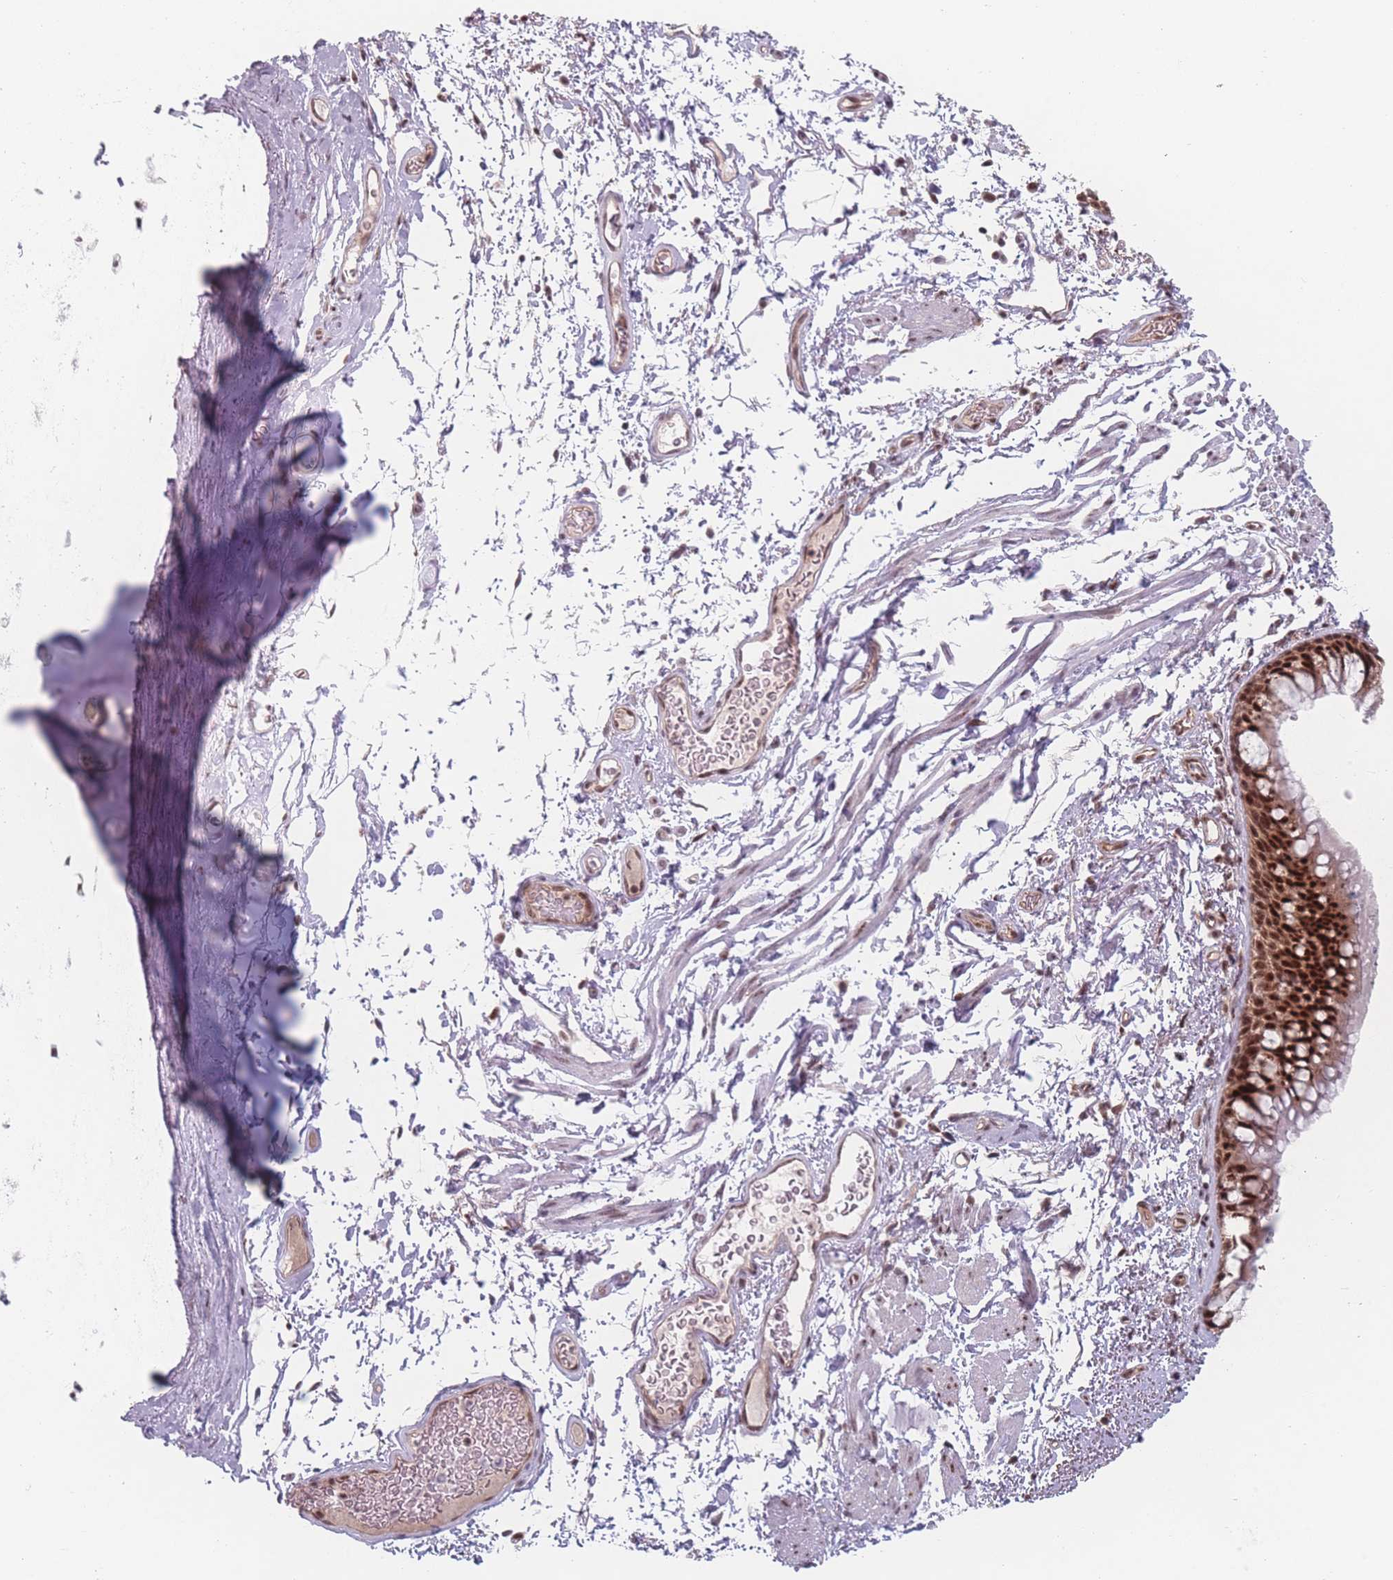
{"staining": {"intensity": "strong", "quantity": ">75%", "location": "cytoplasmic/membranous,nuclear"}, "tissue": "bronchus", "cell_type": "Respiratory epithelial cells", "image_type": "normal", "snomed": [{"axis": "morphology", "description": "Normal tissue, NOS"}, {"axis": "topography", "description": "Cartilage tissue"}, {"axis": "topography", "description": "Bronchus"}], "caption": "Normal bronchus demonstrates strong cytoplasmic/membranous,nuclear positivity in about >75% of respiratory epithelial cells.", "gene": "ZC3H14", "patient": {"sex": "female", "age": 73}}